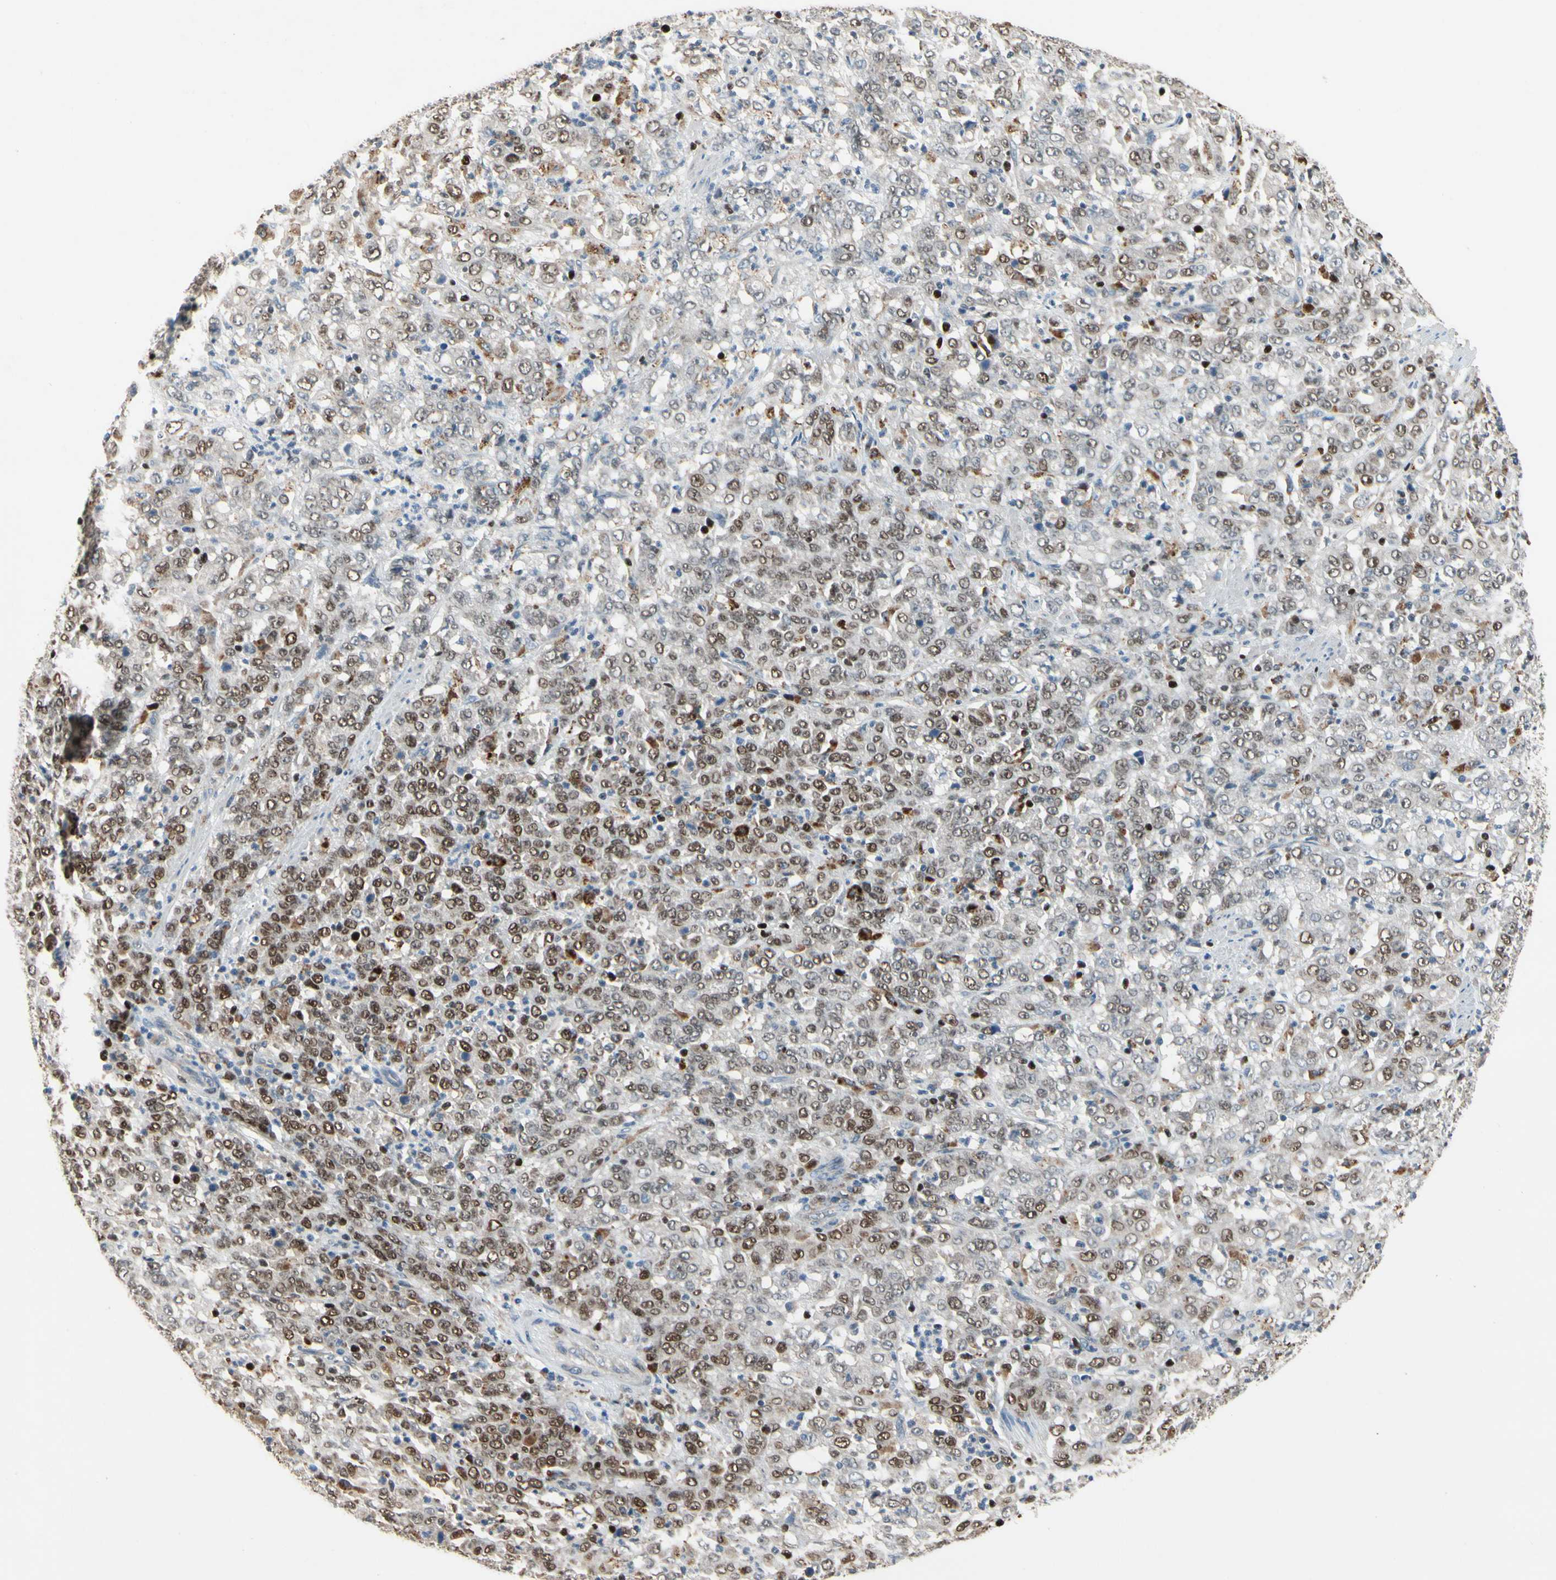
{"staining": {"intensity": "strong", "quantity": "25%-75%", "location": "nuclear"}, "tissue": "stomach cancer", "cell_type": "Tumor cells", "image_type": "cancer", "snomed": [{"axis": "morphology", "description": "Adenocarcinoma, NOS"}, {"axis": "topography", "description": "Stomach, lower"}], "caption": "Strong nuclear protein staining is appreciated in about 25%-75% of tumor cells in stomach cancer (adenocarcinoma).", "gene": "ZKSCAN4", "patient": {"sex": "female", "age": 71}}